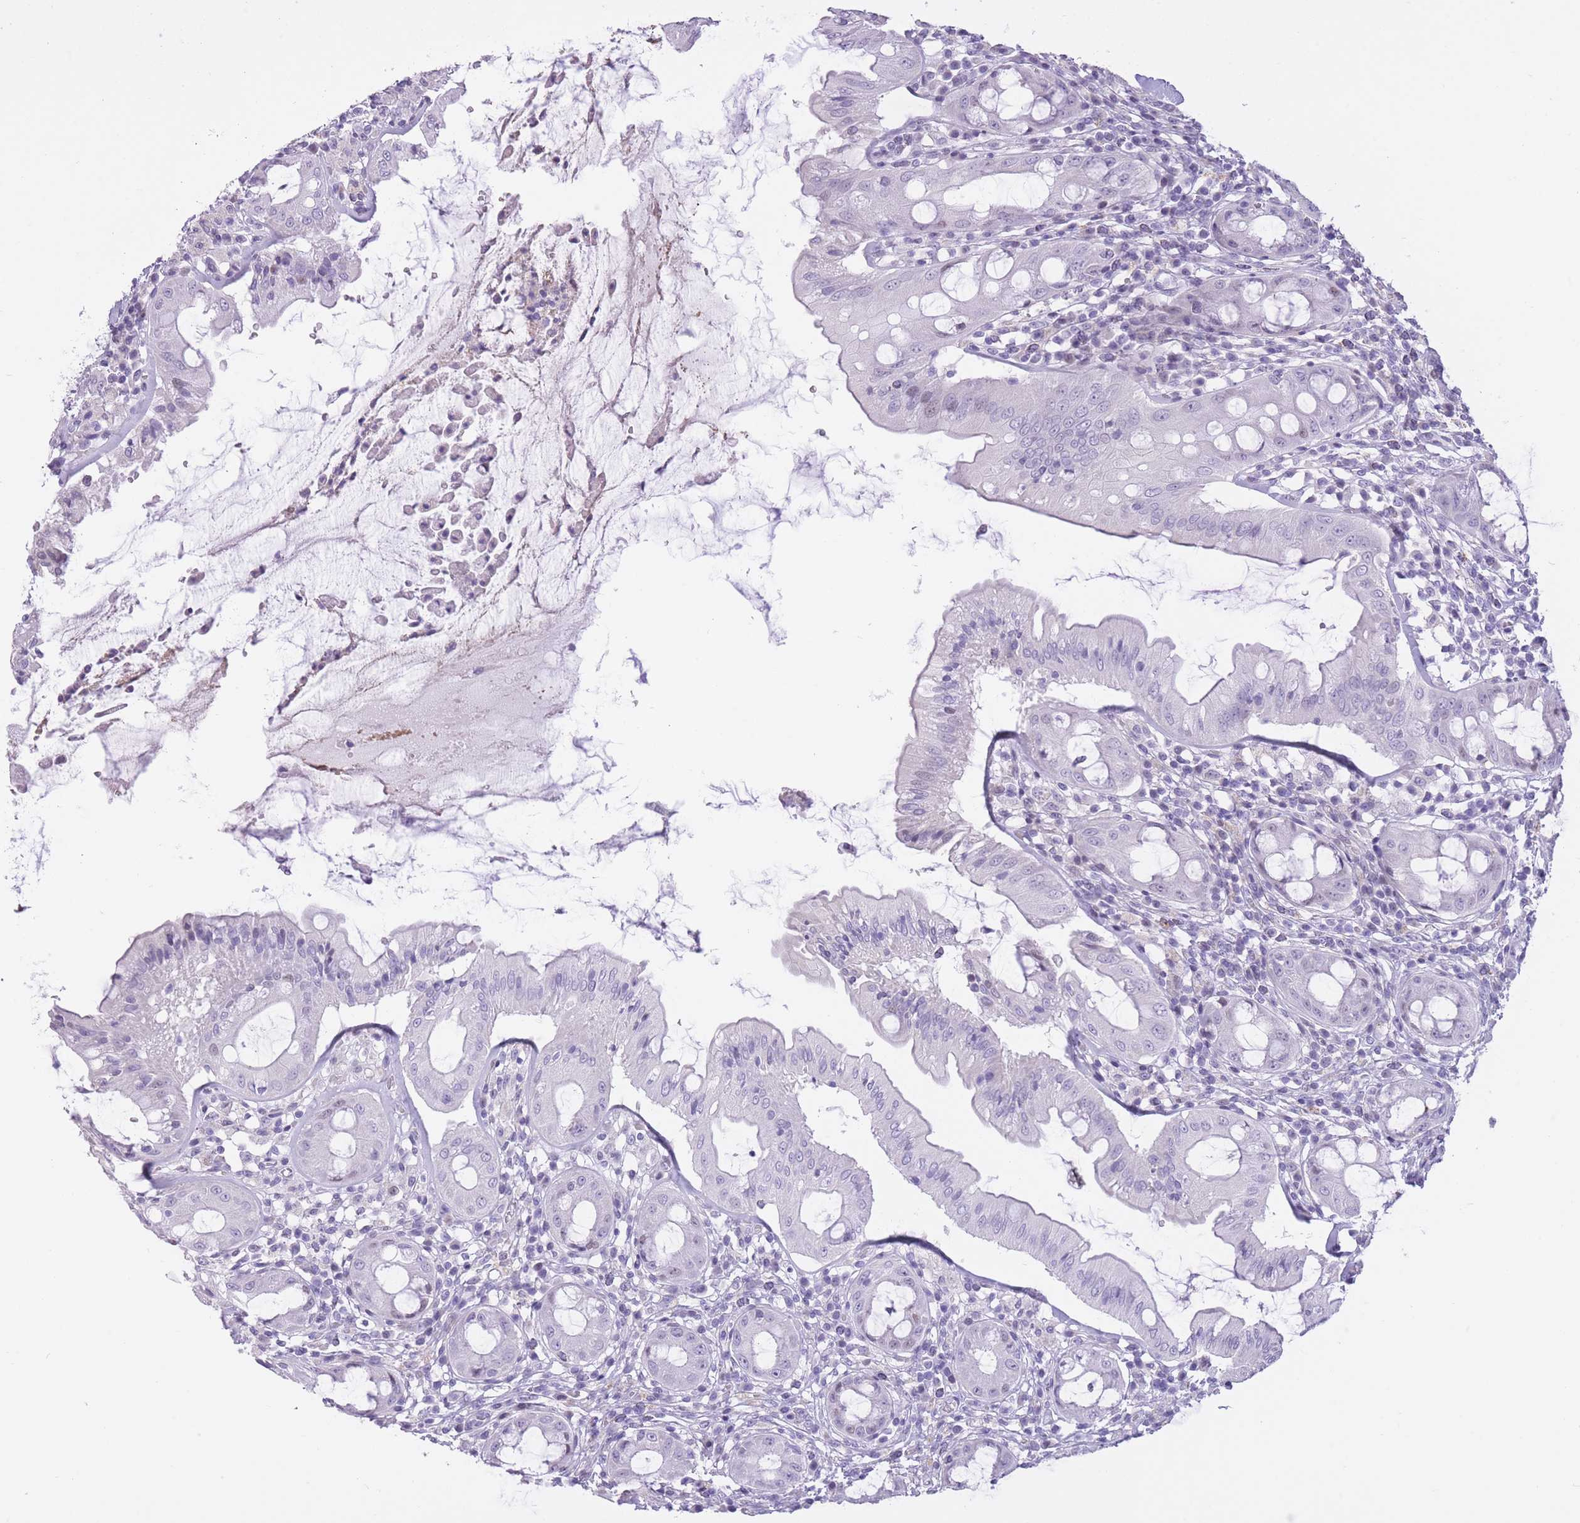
{"staining": {"intensity": "weak", "quantity": "<25%", "location": "cytoplasmic/membranous"}, "tissue": "rectum", "cell_type": "Glandular cells", "image_type": "normal", "snomed": [{"axis": "morphology", "description": "Normal tissue, NOS"}, {"axis": "topography", "description": "Rectum"}], "caption": "Immunohistochemistry (IHC) micrograph of normal human rectum stained for a protein (brown), which displays no expression in glandular cells.", "gene": "WDR70", "patient": {"sex": "female", "age": 57}}